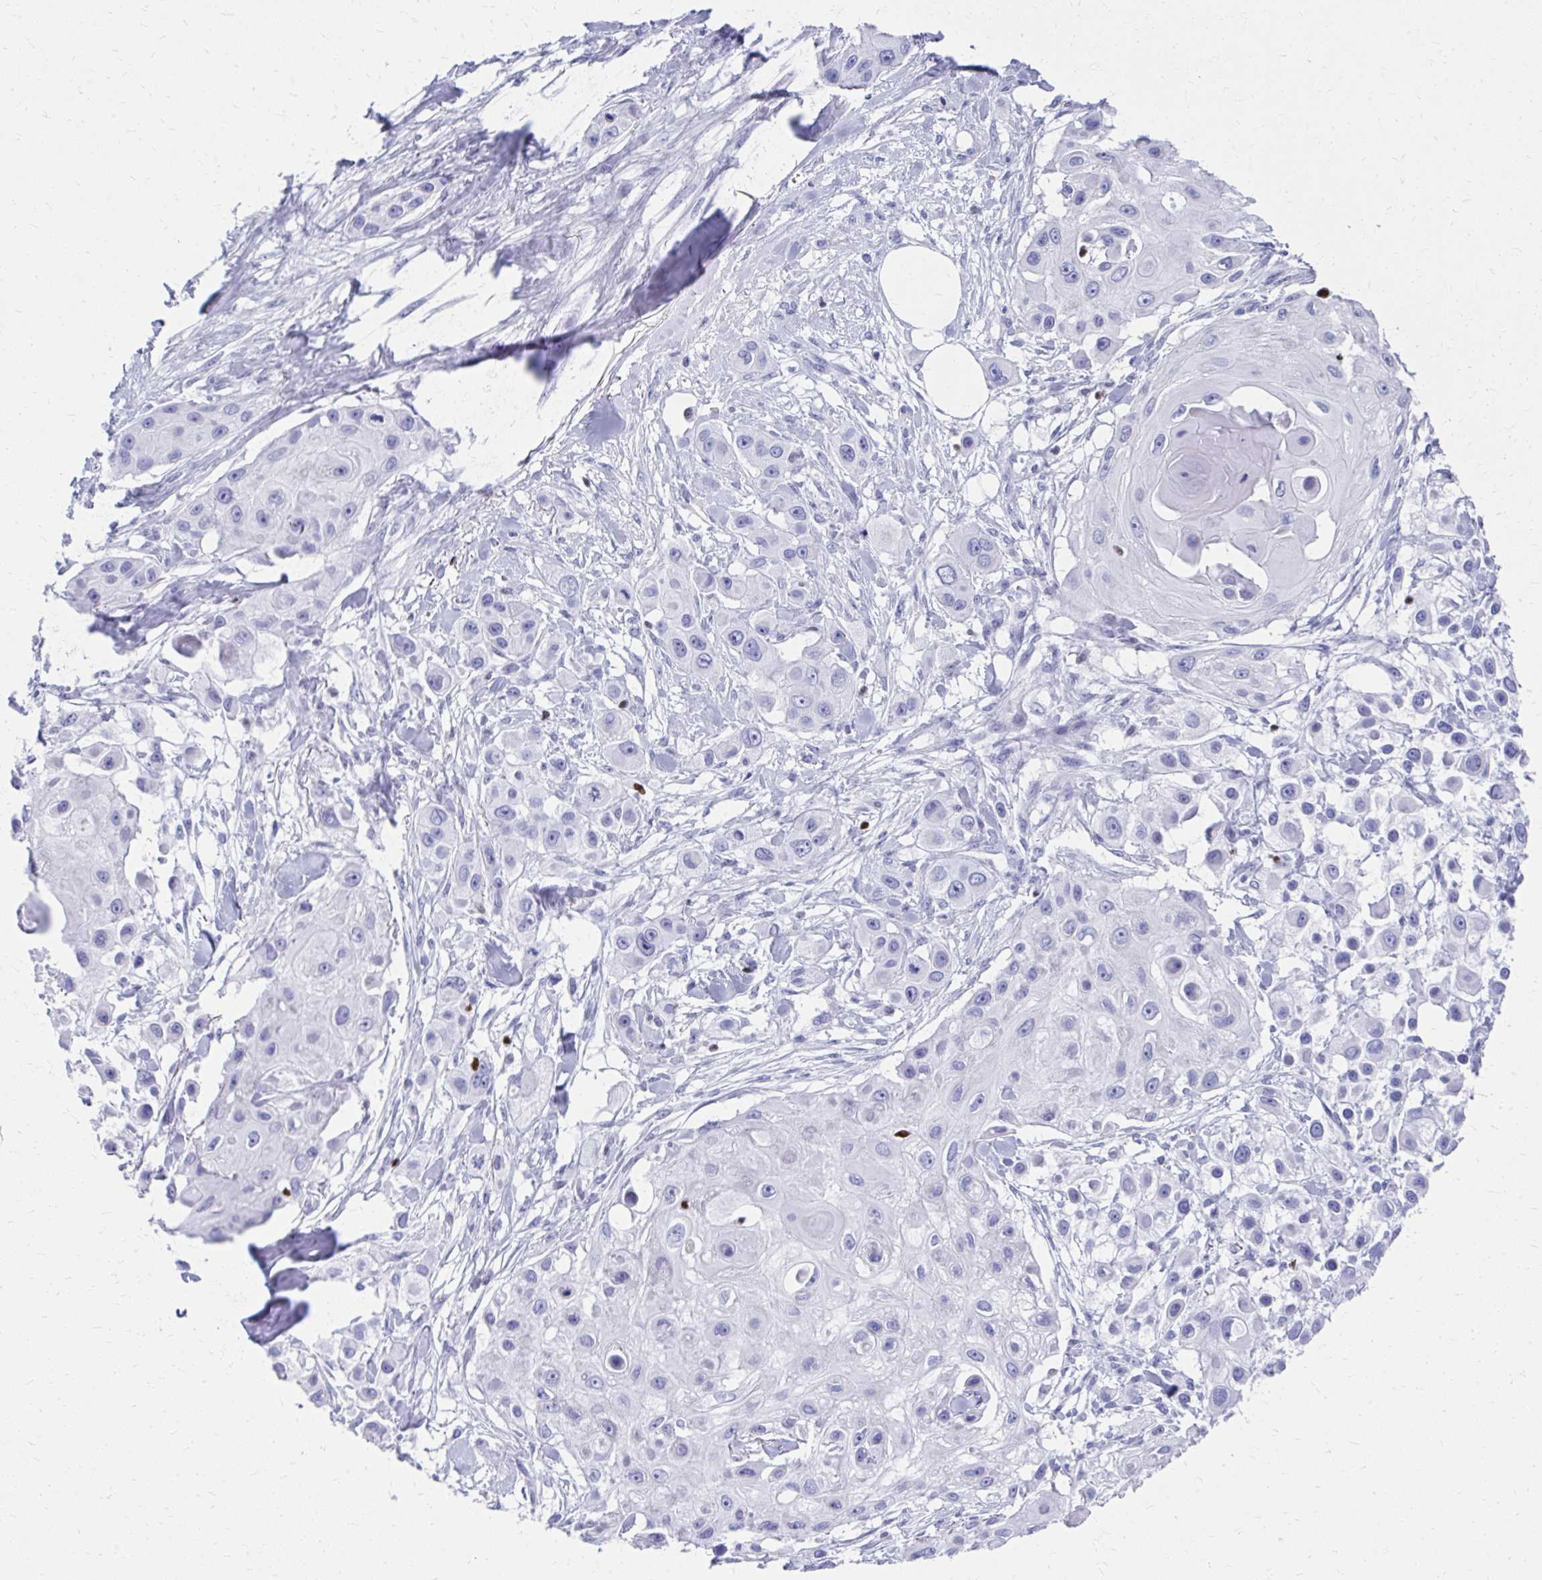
{"staining": {"intensity": "negative", "quantity": "none", "location": "none"}, "tissue": "skin cancer", "cell_type": "Tumor cells", "image_type": "cancer", "snomed": [{"axis": "morphology", "description": "Squamous cell carcinoma, NOS"}, {"axis": "topography", "description": "Skin"}], "caption": "Tumor cells show no significant expression in skin squamous cell carcinoma.", "gene": "RUNX3", "patient": {"sex": "male", "age": 63}}